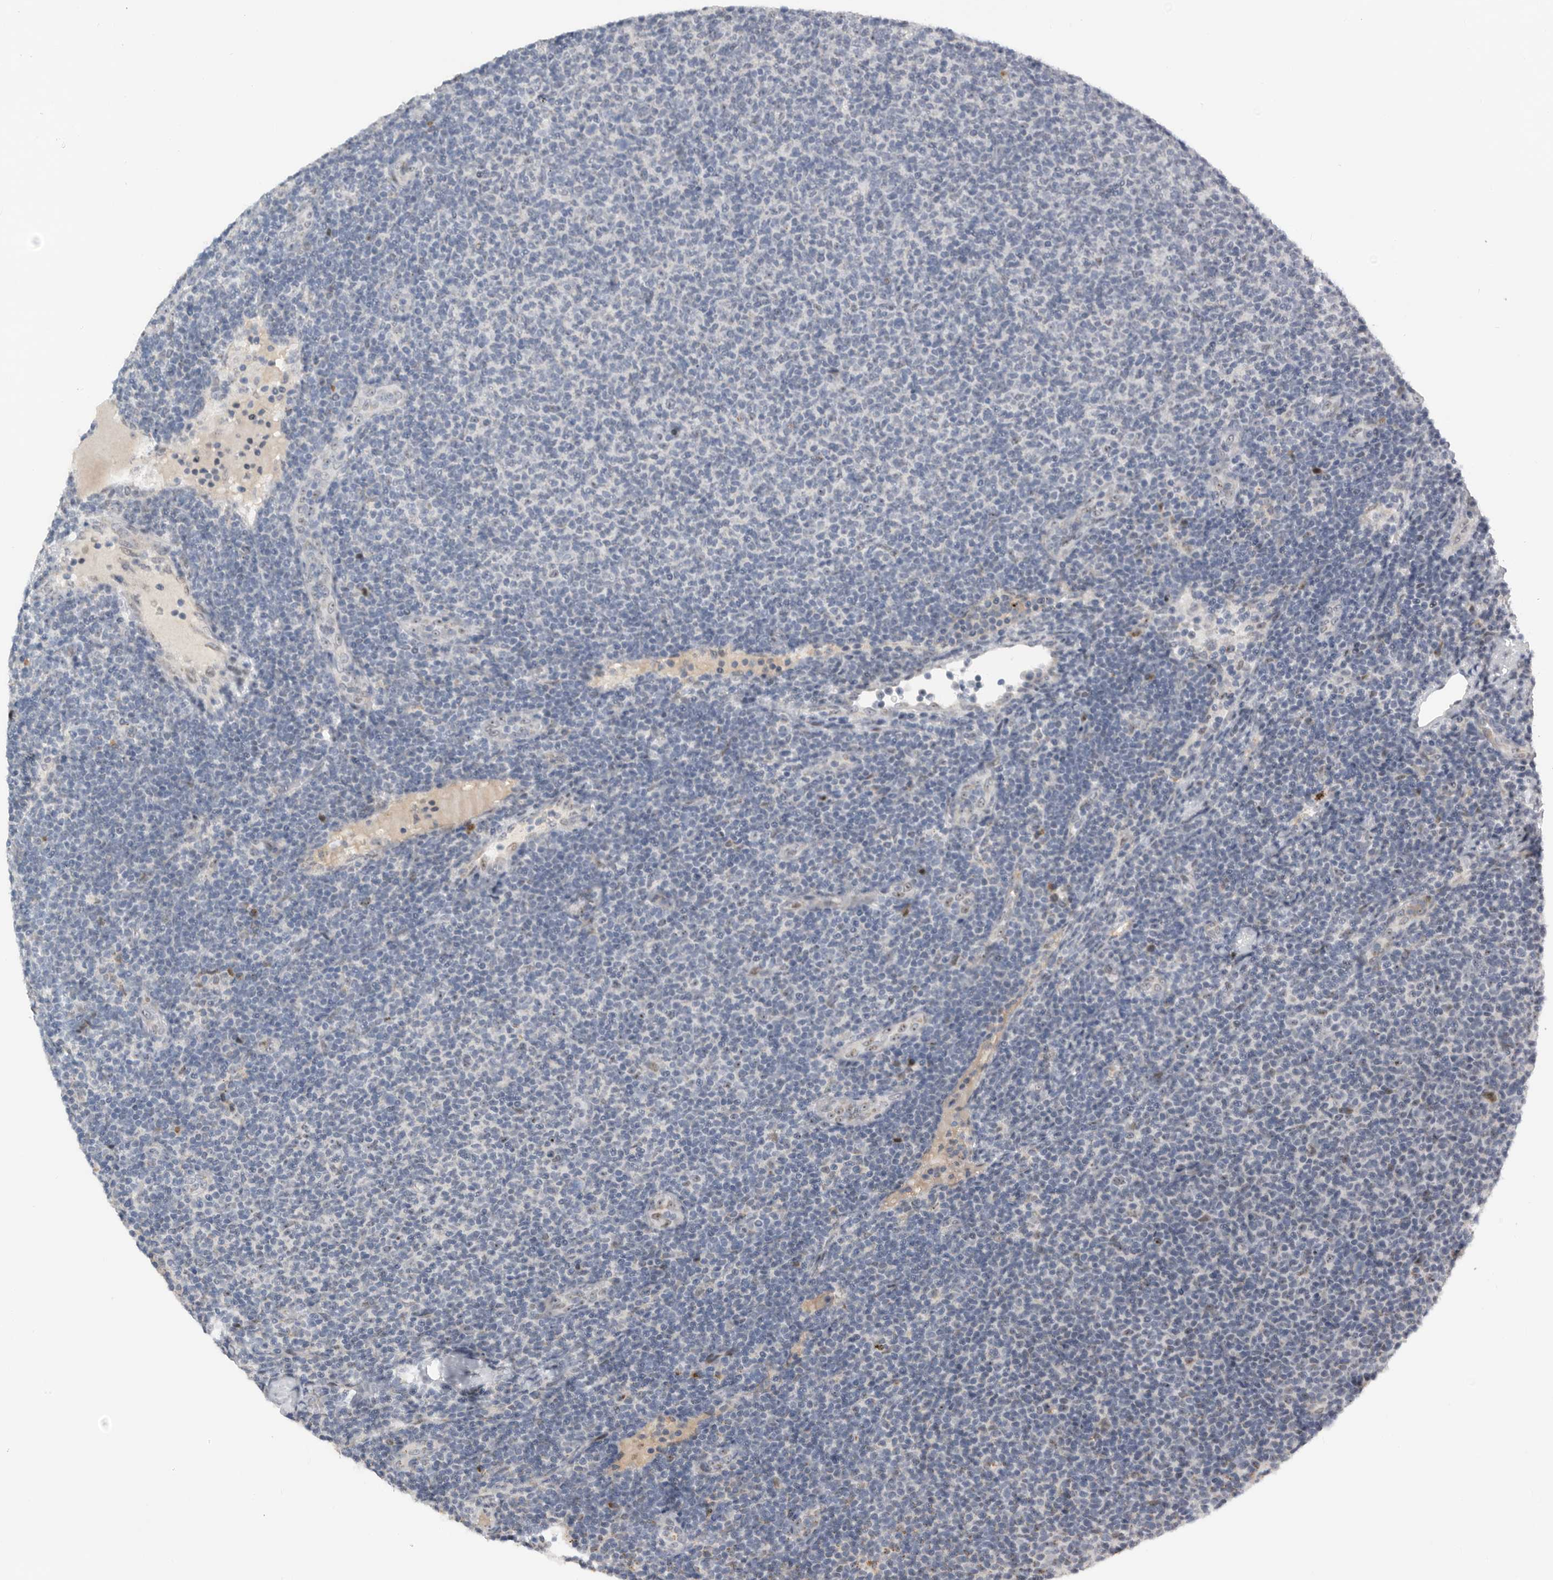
{"staining": {"intensity": "negative", "quantity": "none", "location": "none"}, "tissue": "lymphoma", "cell_type": "Tumor cells", "image_type": "cancer", "snomed": [{"axis": "morphology", "description": "Malignant lymphoma, non-Hodgkin's type, Low grade"}, {"axis": "topography", "description": "Lymph node"}], "caption": "This is an immunohistochemistry (IHC) micrograph of human lymphoma. There is no staining in tumor cells.", "gene": "PCMTD1", "patient": {"sex": "male", "age": 66}}